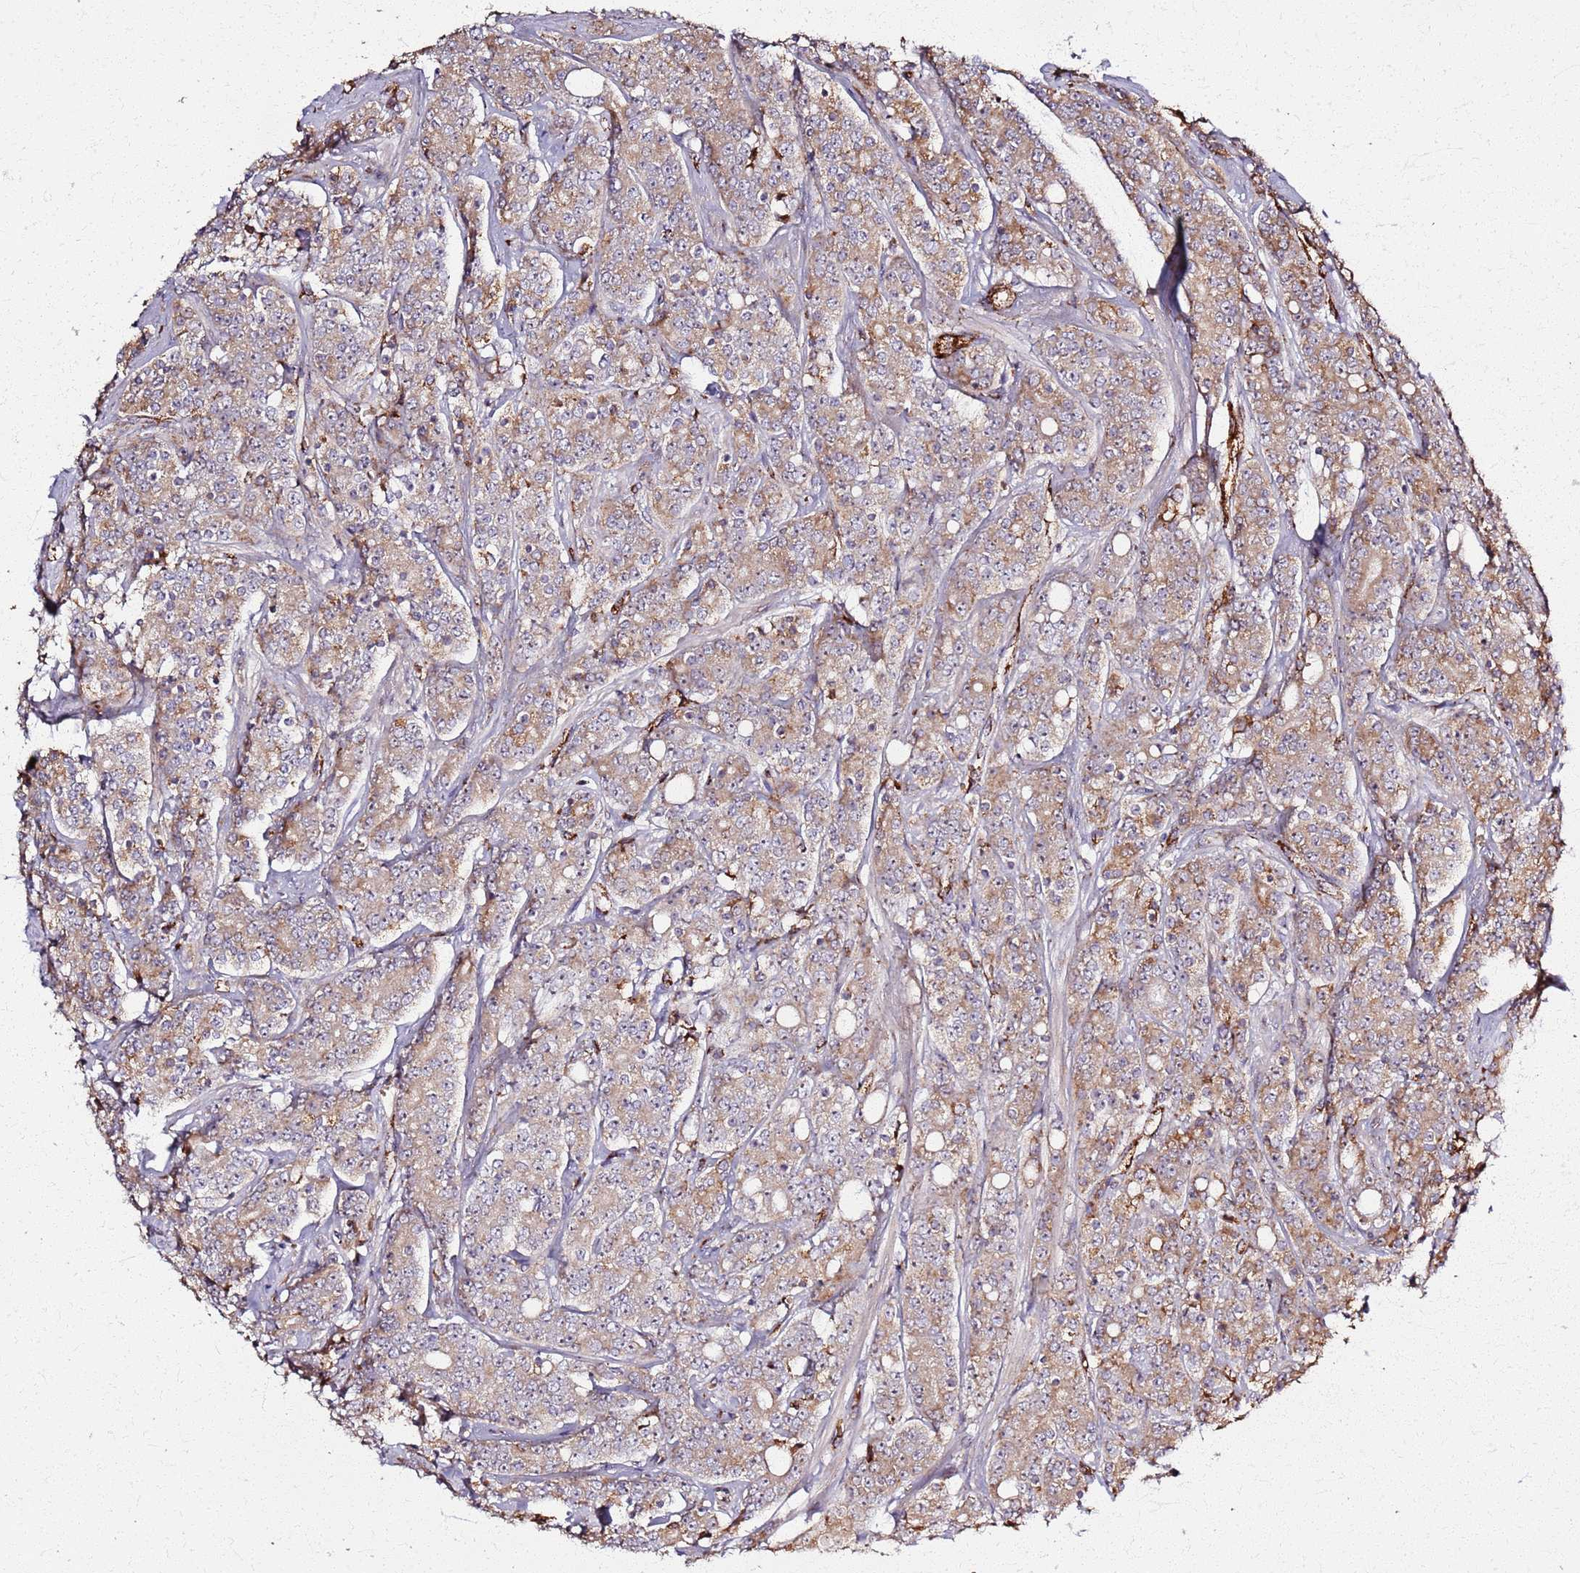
{"staining": {"intensity": "moderate", "quantity": ">75%", "location": "cytoplasmic/membranous"}, "tissue": "prostate cancer", "cell_type": "Tumor cells", "image_type": "cancer", "snomed": [{"axis": "morphology", "description": "Adenocarcinoma, High grade"}, {"axis": "topography", "description": "Prostate"}], "caption": "Immunohistochemical staining of prostate cancer (high-grade adenocarcinoma) demonstrates medium levels of moderate cytoplasmic/membranous protein positivity in about >75% of tumor cells. The protein of interest is shown in brown color, while the nuclei are stained blue.", "gene": "KRI1", "patient": {"sex": "male", "age": 62}}